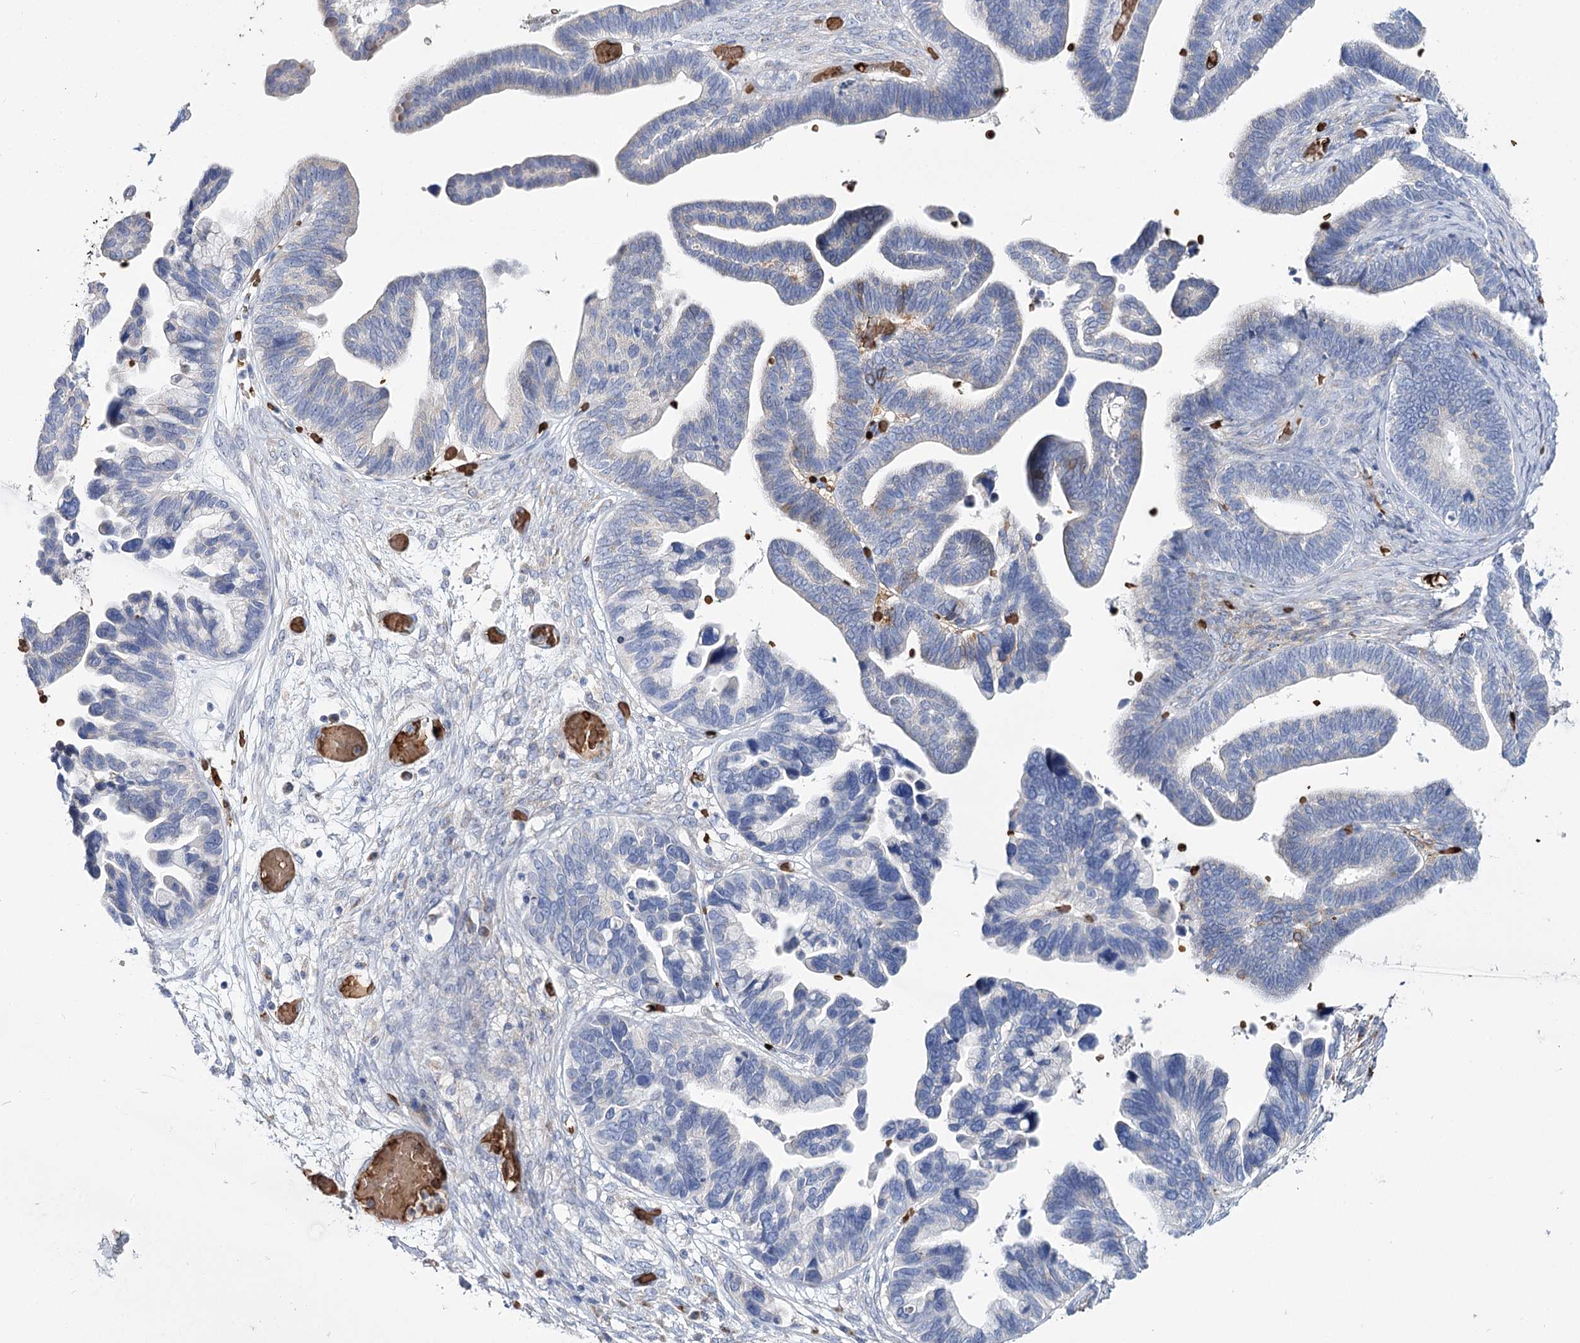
{"staining": {"intensity": "negative", "quantity": "none", "location": "none"}, "tissue": "ovarian cancer", "cell_type": "Tumor cells", "image_type": "cancer", "snomed": [{"axis": "morphology", "description": "Cystadenocarcinoma, serous, NOS"}, {"axis": "topography", "description": "Ovary"}], "caption": "Ovarian cancer stained for a protein using IHC reveals no positivity tumor cells.", "gene": "GBF1", "patient": {"sex": "female", "age": 56}}